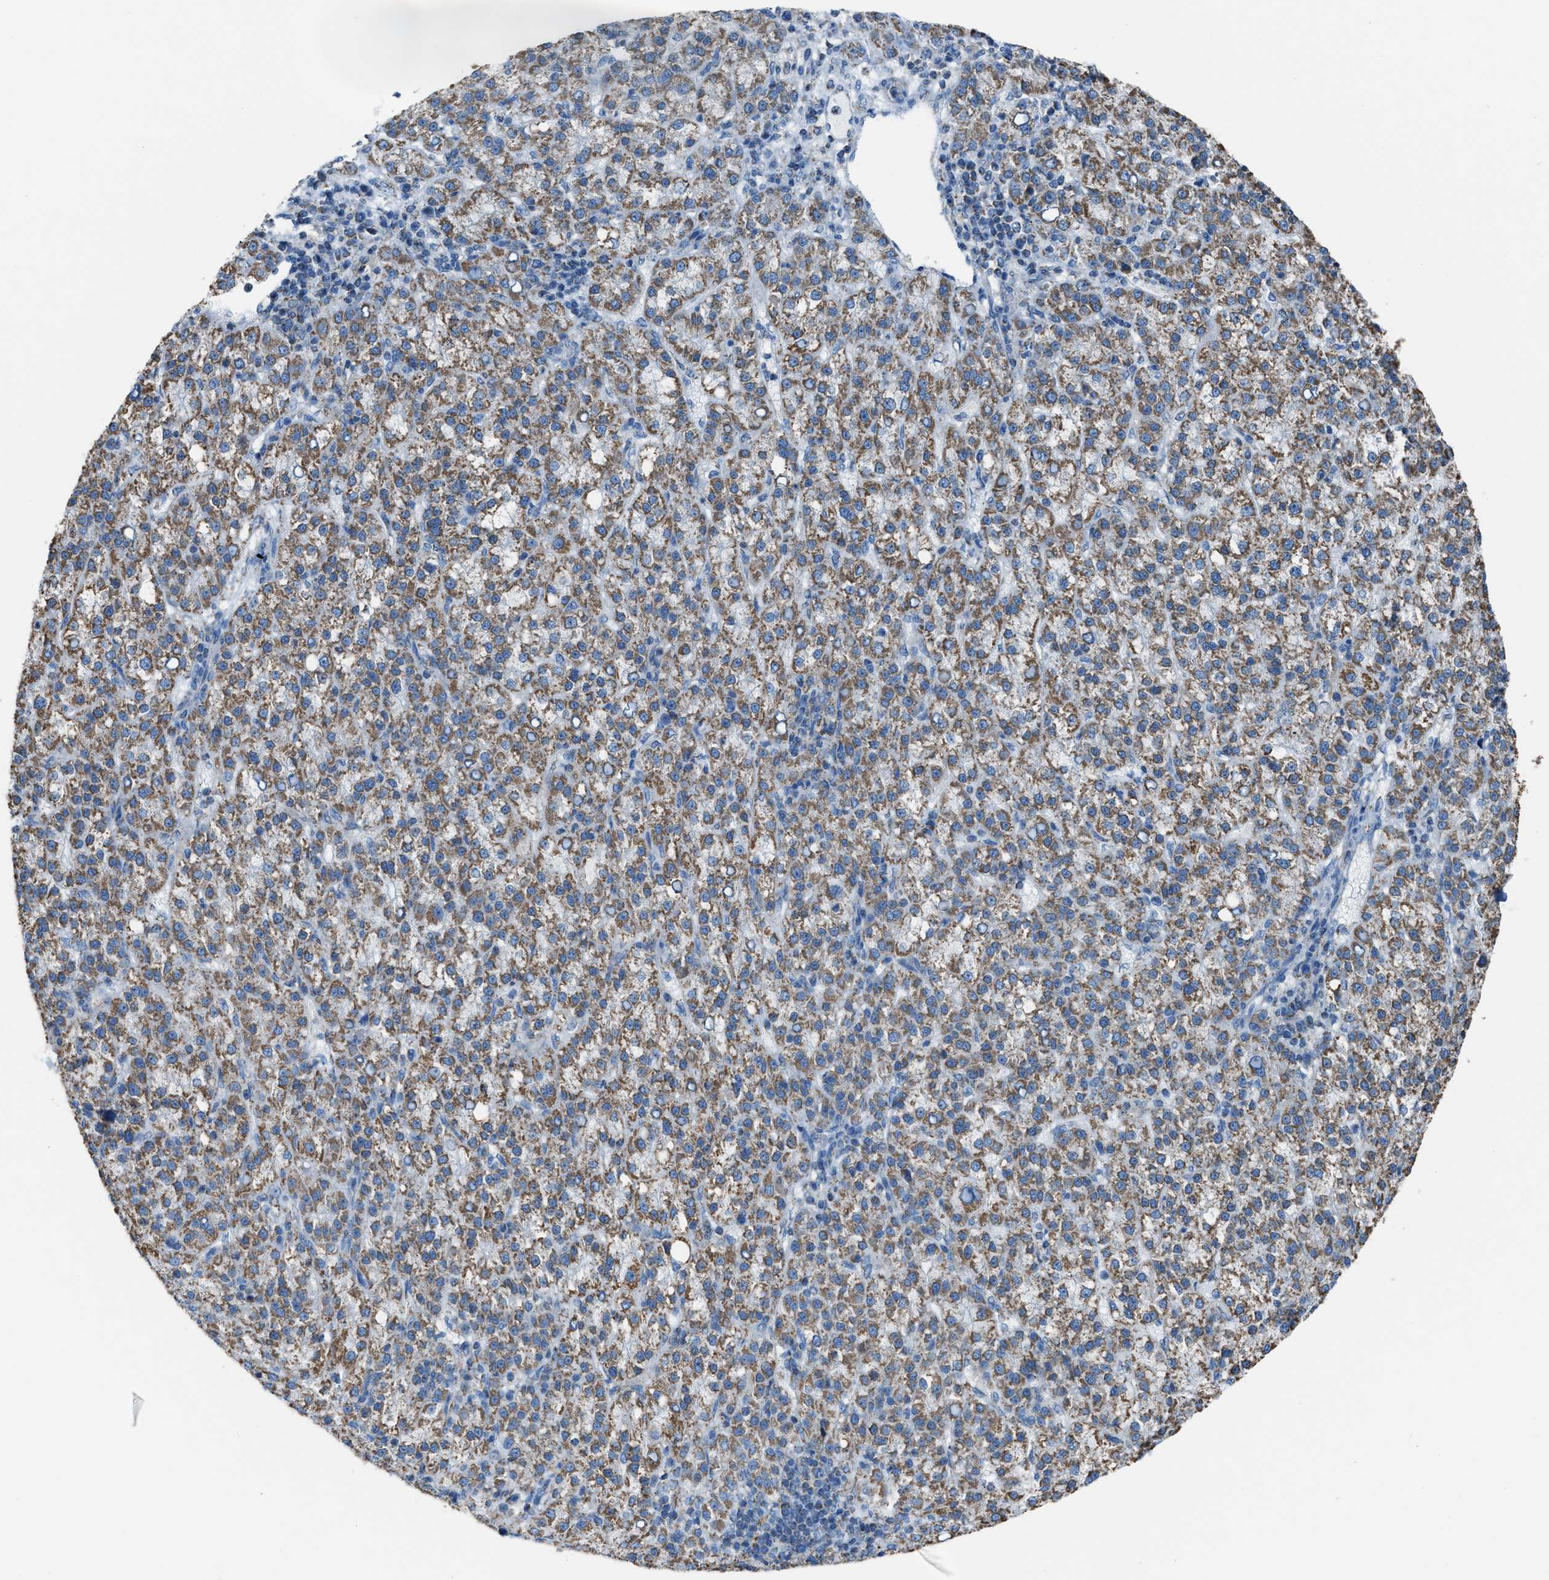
{"staining": {"intensity": "moderate", "quantity": ">75%", "location": "cytoplasmic/membranous"}, "tissue": "liver cancer", "cell_type": "Tumor cells", "image_type": "cancer", "snomed": [{"axis": "morphology", "description": "Carcinoma, Hepatocellular, NOS"}, {"axis": "topography", "description": "Liver"}], "caption": "This histopathology image displays immunohistochemistry staining of liver hepatocellular carcinoma, with medium moderate cytoplasmic/membranous expression in about >75% of tumor cells.", "gene": "MDH2", "patient": {"sex": "female", "age": 58}}